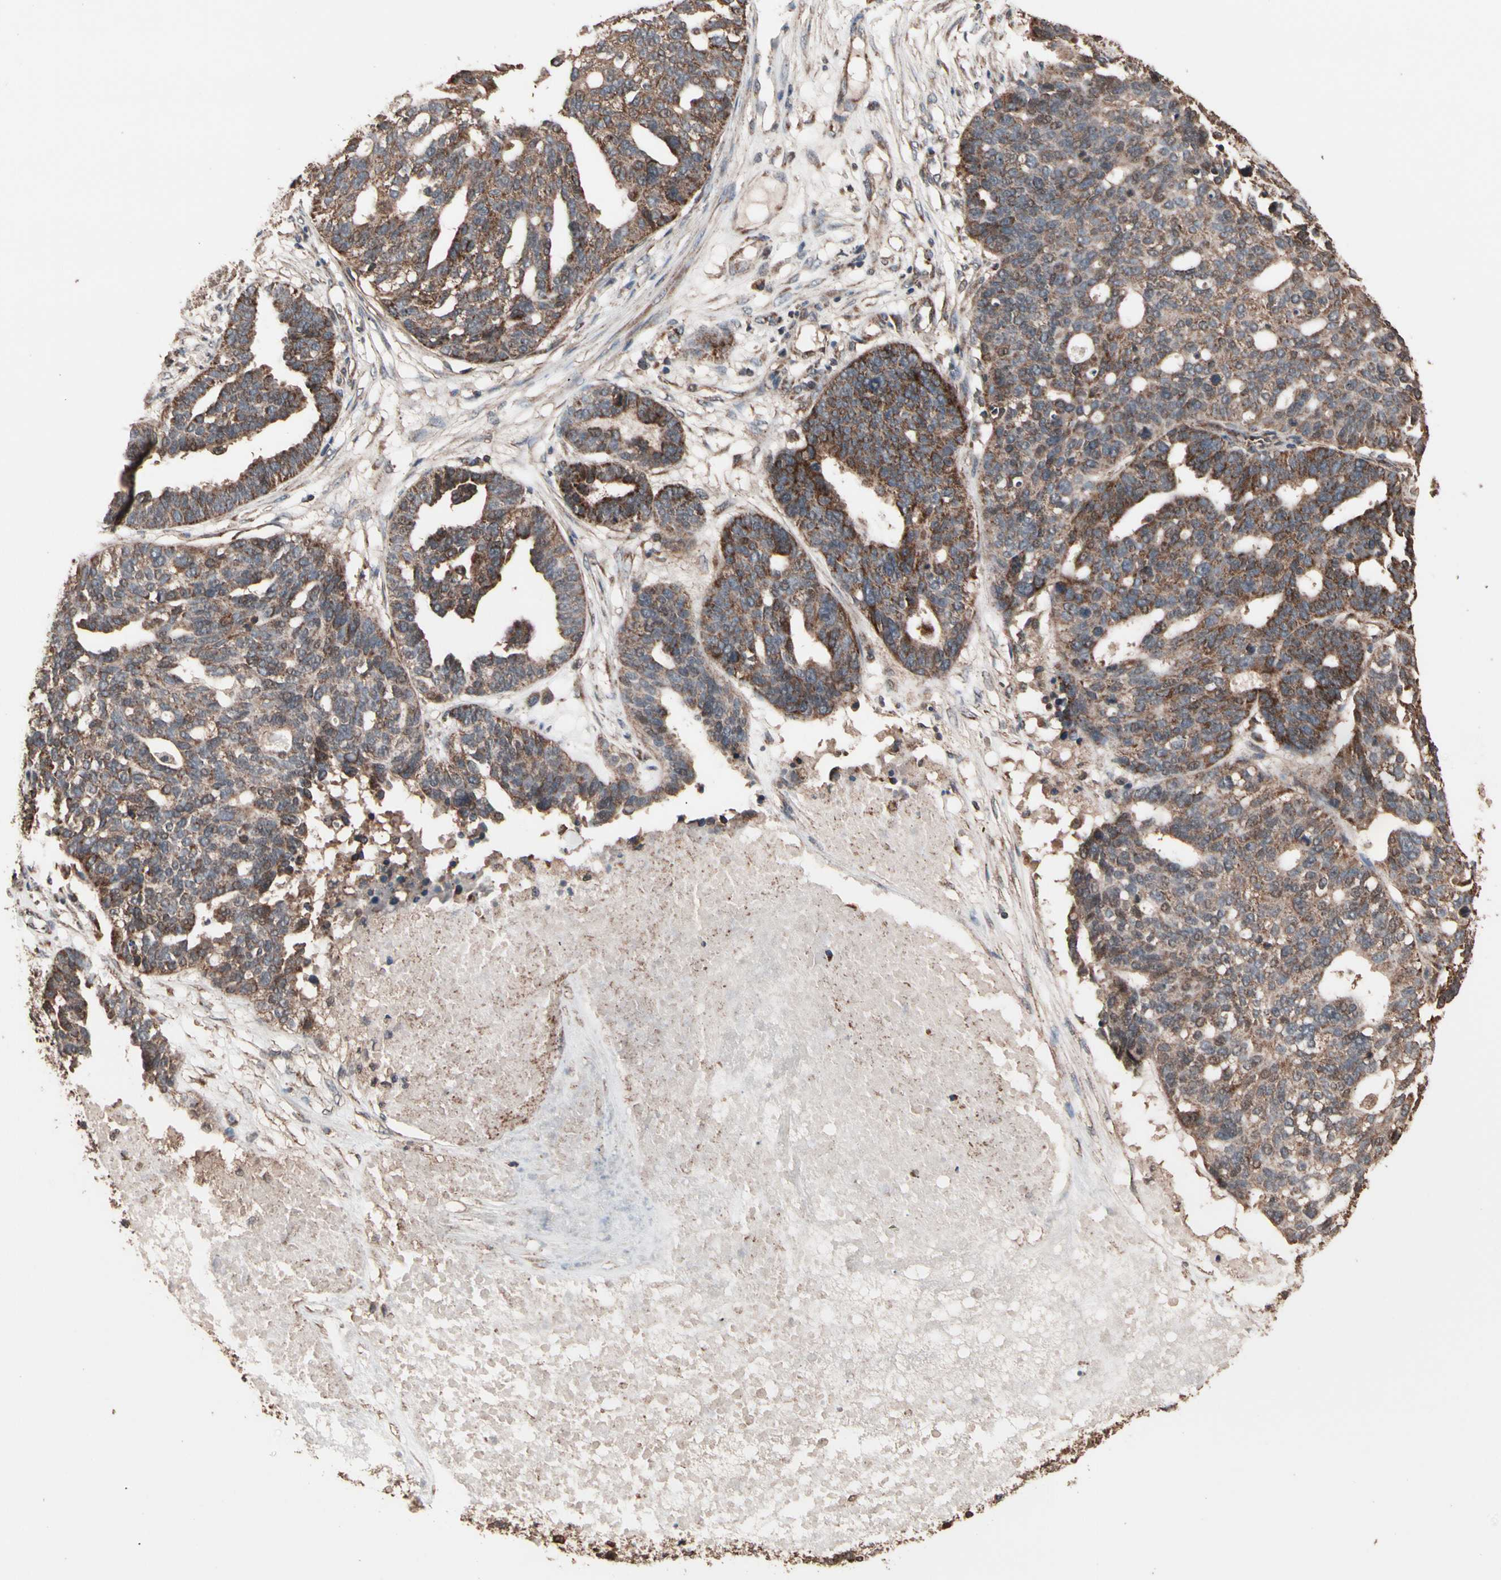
{"staining": {"intensity": "strong", "quantity": ">75%", "location": "cytoplasmic/membranous"}, "tissue": "ovarian cancer", "cell_type": "Tumor cells", "image_type": "cancer", "snomed": [{"axis": "morphology", "description": "Cystadenocarcinoma, serous, NOS"}, {"axis": "topography", "description": "Ovary"}], "caption": "Immunohistochemistry of serous cystadenocarcinoma (ovarian) displays high levels of strong cytoplasmic/membranous staining in about >75% of tumor cells.", "gene": "MRPL2", "patient": {"sex": "female", "age": 59}}